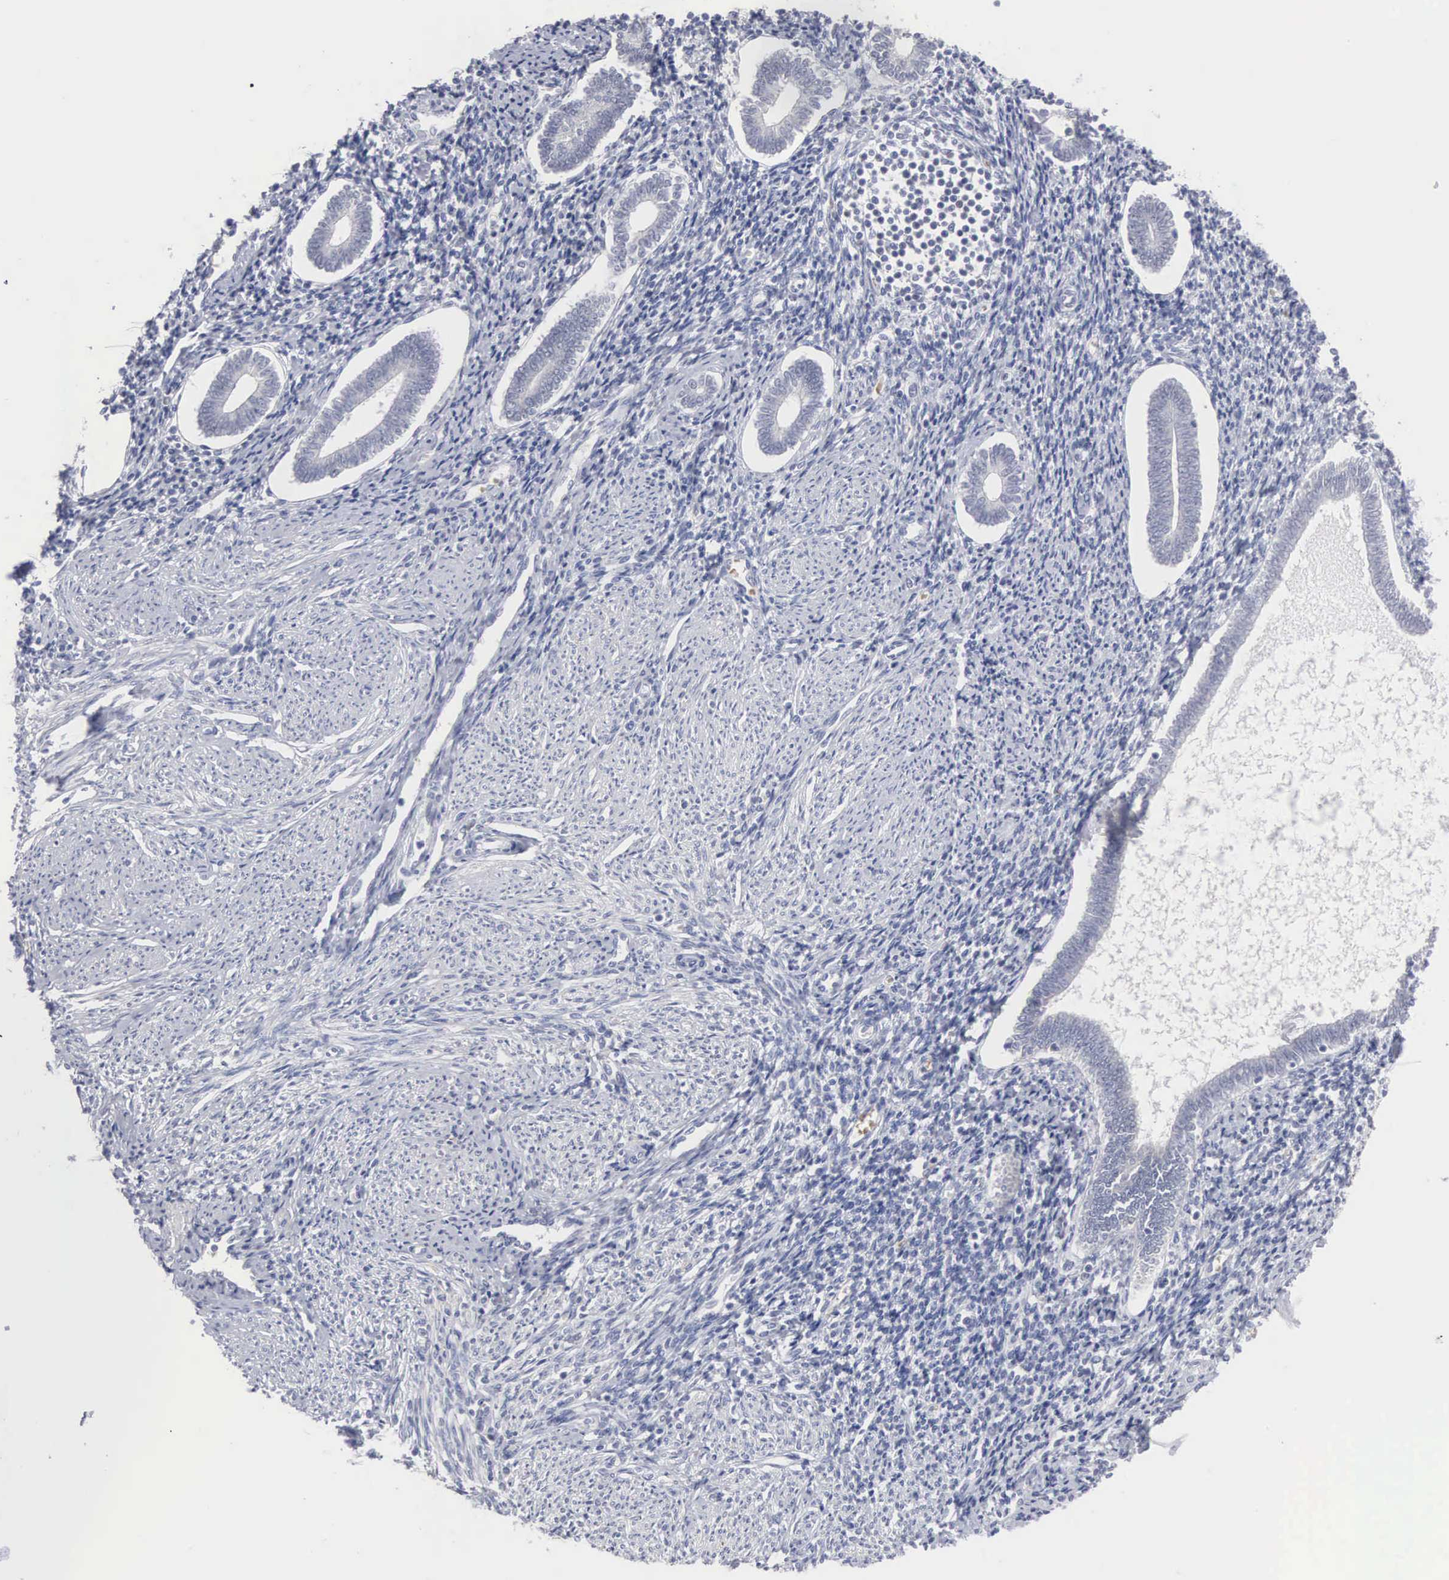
{"staining": {"intensity": "negative", "quantity": "none", "location": "none"}, "tissue": "endometrium", "cell_type": "Cells in endometrial stroma", "image_type": "normal", "snomed": [{"axis": "morphology", "description": "Normal tissue, NOS"}, {"axis": "topography", "description": "Endometrium"}], "caption": "This is an immunohistochemistry (IHC) image of normal endometrium. There is no expression in cells in endometrial stroma.", "gene": "ACOT4", "patient": {"sex": "female", "age": 52}}